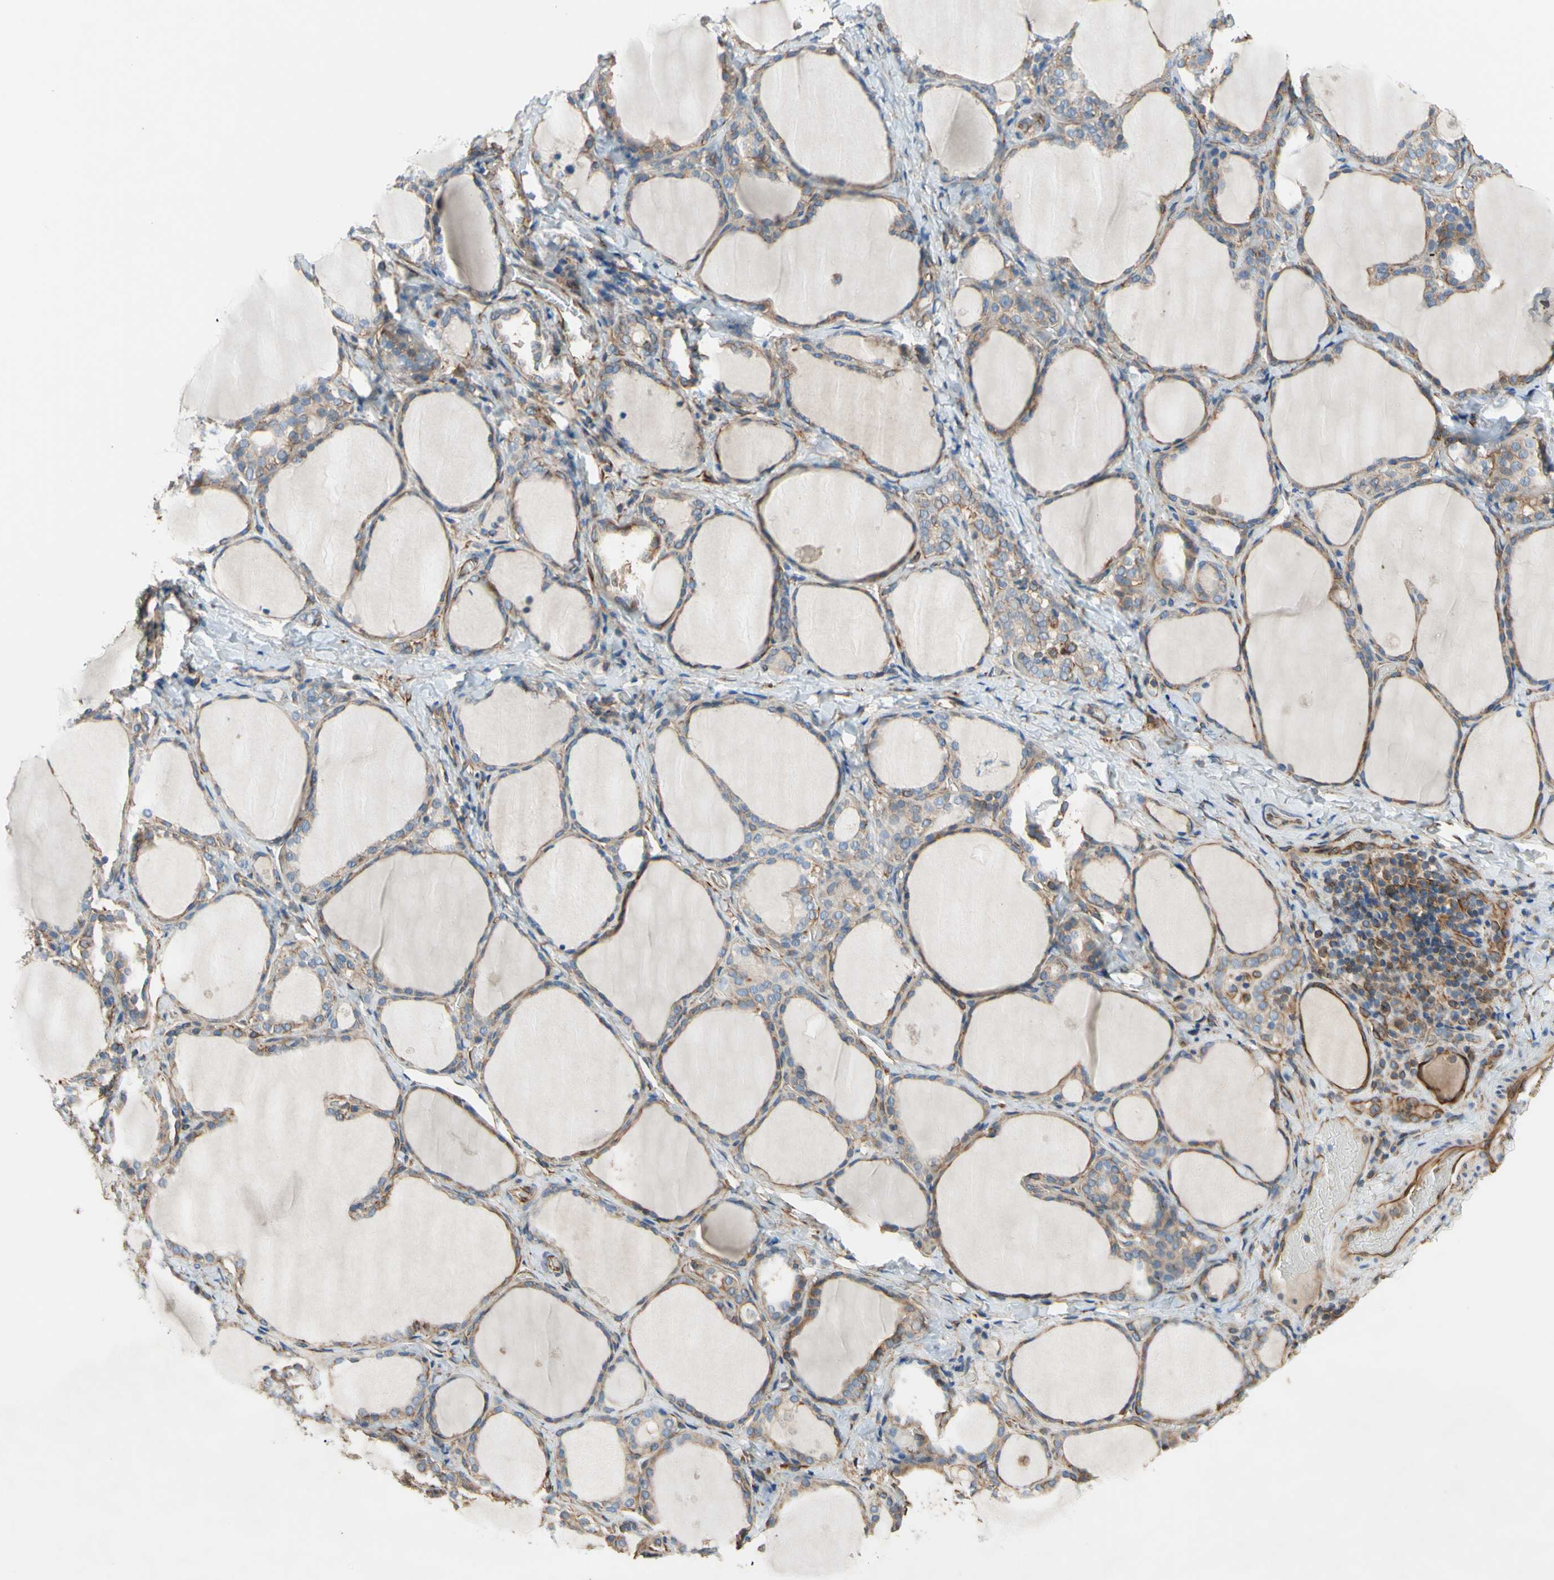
{"staining": {"intensity": "weak", "quantity": ">75%", "location": "cytoplasmic/membranous"}, "tissue": "thyroid gland", "cell_type": "Glandular cells", "image_type": "normal", "snomed": [{"axis": "morphology", "description": "Normal tissue, NOS"}, {"axis": "morphology", "description": "Papillary adenocarcinoma, NOS"}, {"axis": "topography", "description": "Thyroid gland"}], "caption": "High-power microscopy captured an immunohistochemistry (IHC) micrograph of unremarkable thyroid gland, revealing weak cytoplasmic/membranous staining in about >75% of glandular cells. (Brightfield microscopy of DAB IHC at high magnification).", "gene": "TRAF2", "patient": {"sex": "female", "age": 30}}